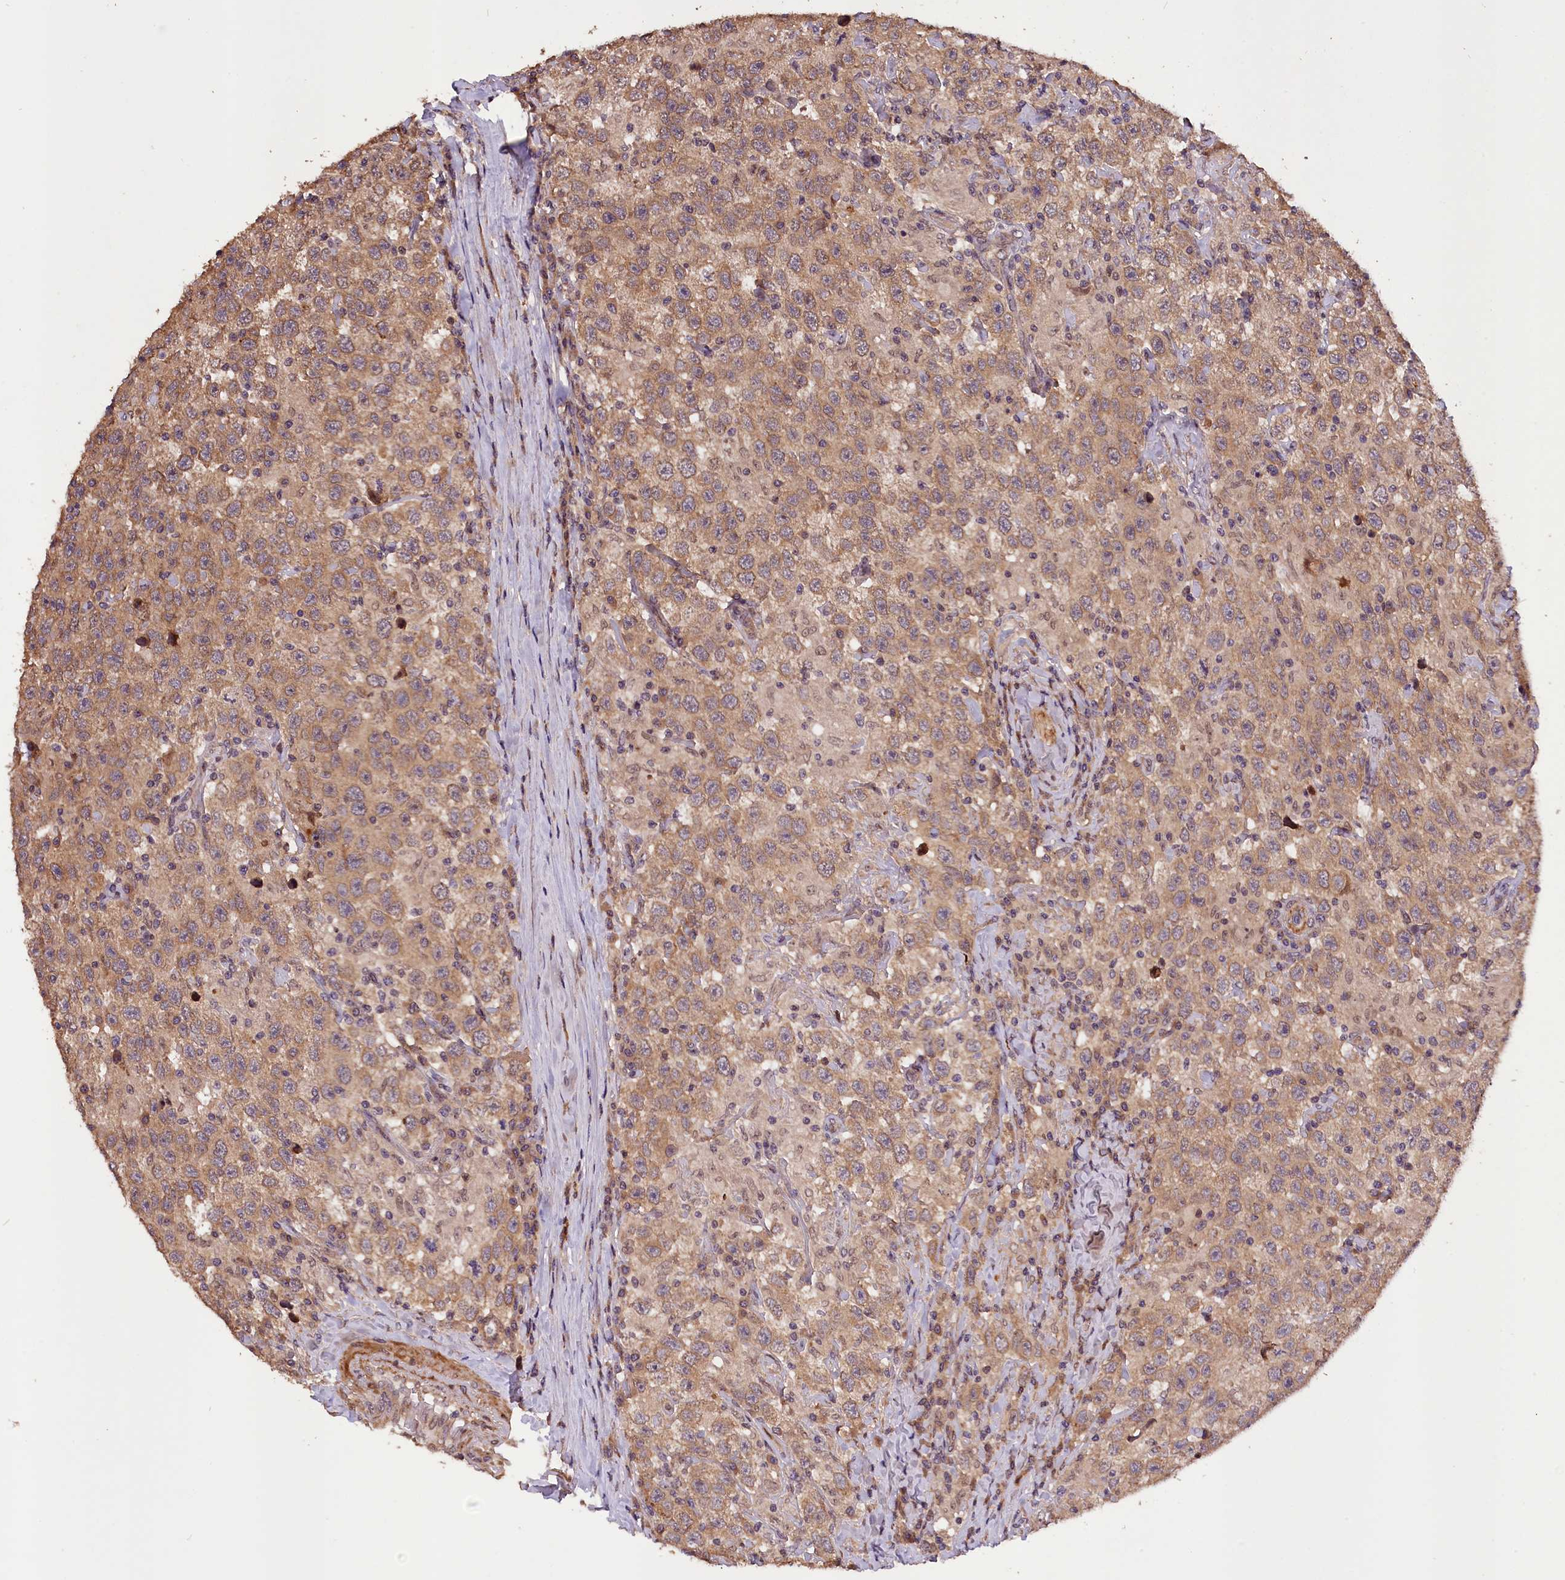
{"staining": {"intensity": "moderate", "quantity": ">75%", "location": "cytoplasmic/membranous"}, "tissue": "testis cancer", "cell_type": "Tumor cells", "image_type": "cancer", "snomed": [{"axis": "morphology", "description": "Seminoma, NOS"}, {"axis": "topography", "description": "Testis"}], "caption": "The histopathology image exhibits staining of testis cancer, revealing moderate cytoplasmic/membranous protein positivity (brown color) within tumor cells. The protein is shown in brown color, while the nuclei are stained blue.", "gene": "DNAJB9", "patient": {"sex": "male", "age": 41}}